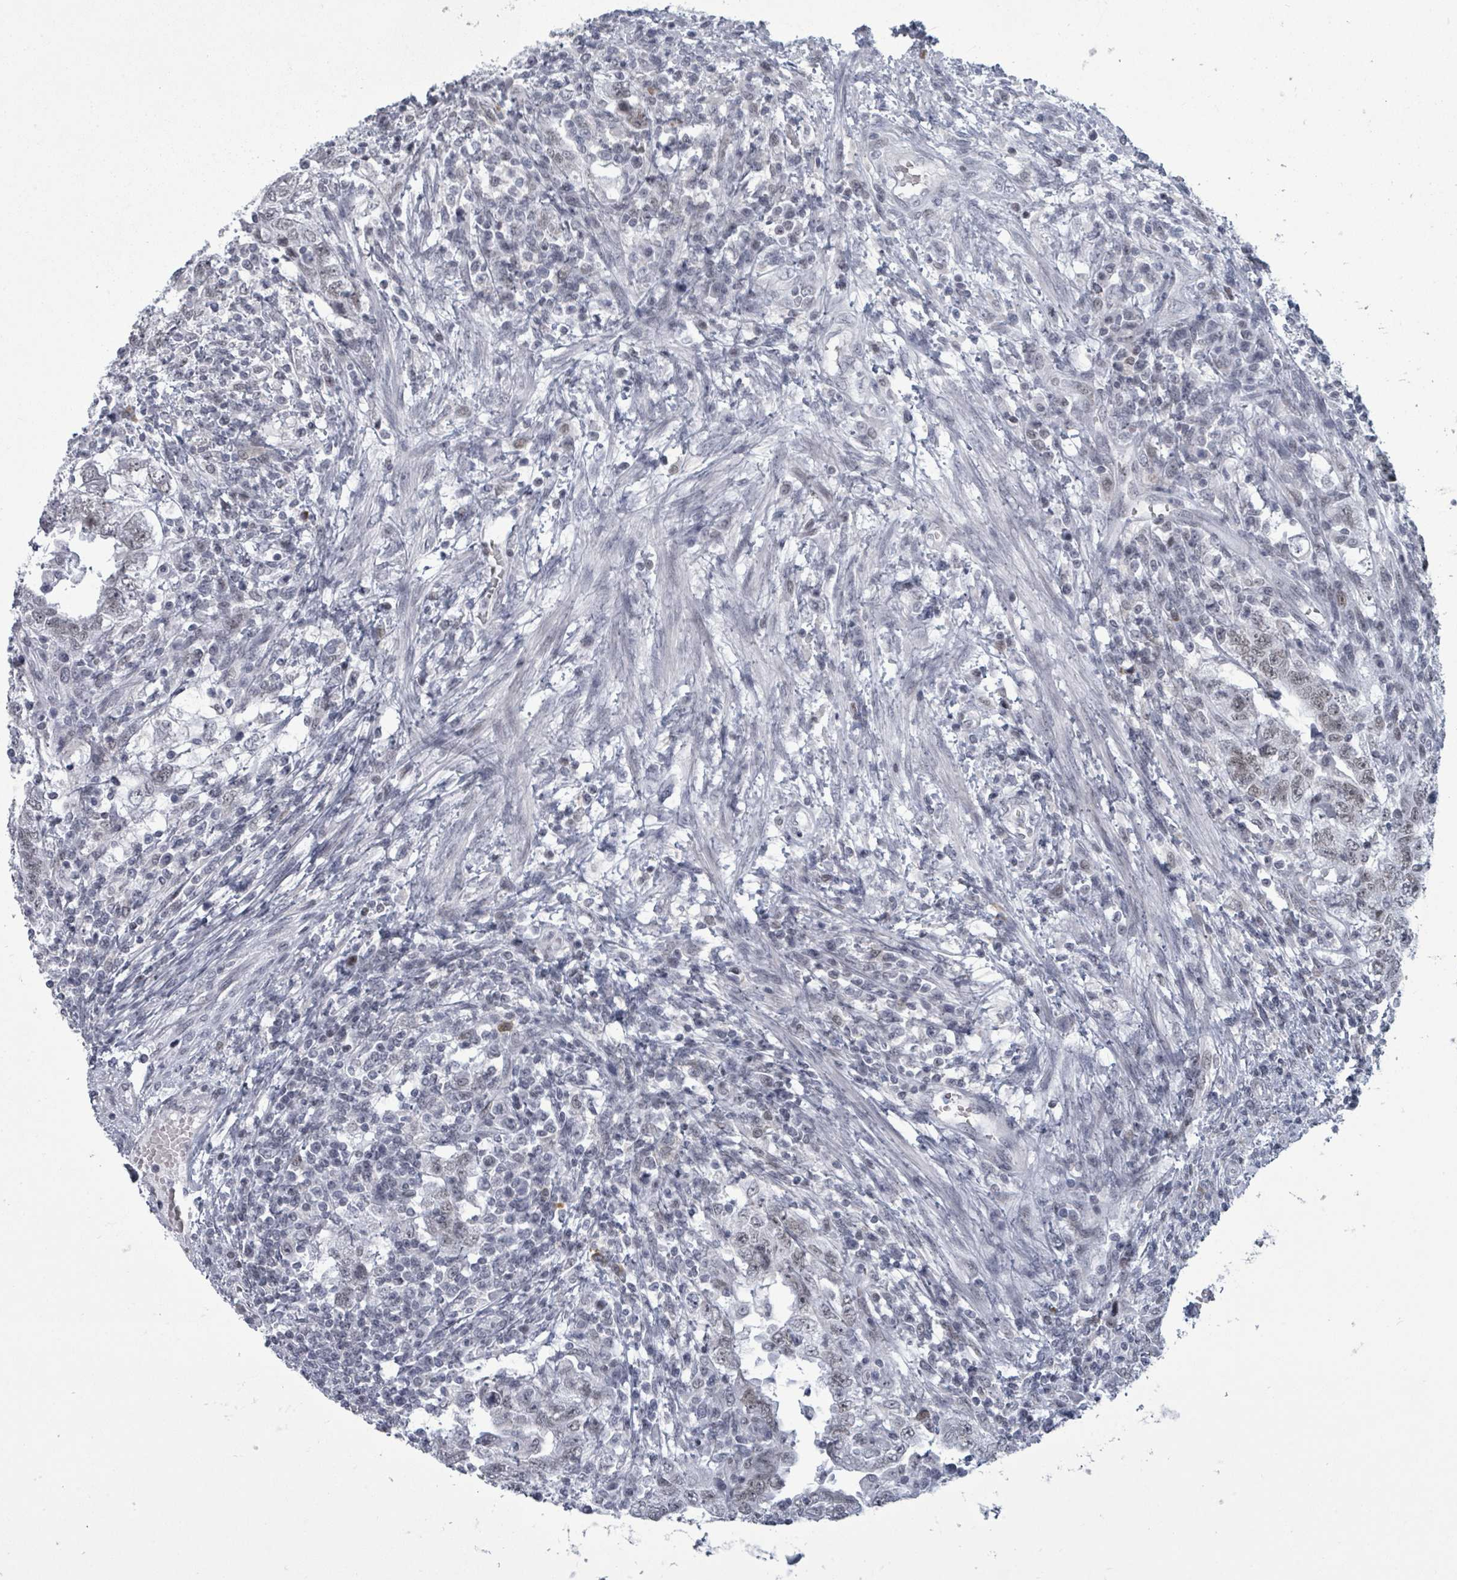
{"staining": {"intensity": "weak", "quantity": "<25%", "location": "nuclear"}, "tissue": "testis cancer", "cell_type": "Tumor cells", "image_type": "cancer", "snomed": [{"axis": "morphology", "description": "Carcinoma, Embryonal, NOS"}, {"axis": "topography", "description": "Testis"}], "caption": "A micrograph of testis embryonal carcinoma stained for a protein displays no brown staining in tumor cells.", "gene": "ERCC5", "patient": {"sex": "male", "age": 26}}